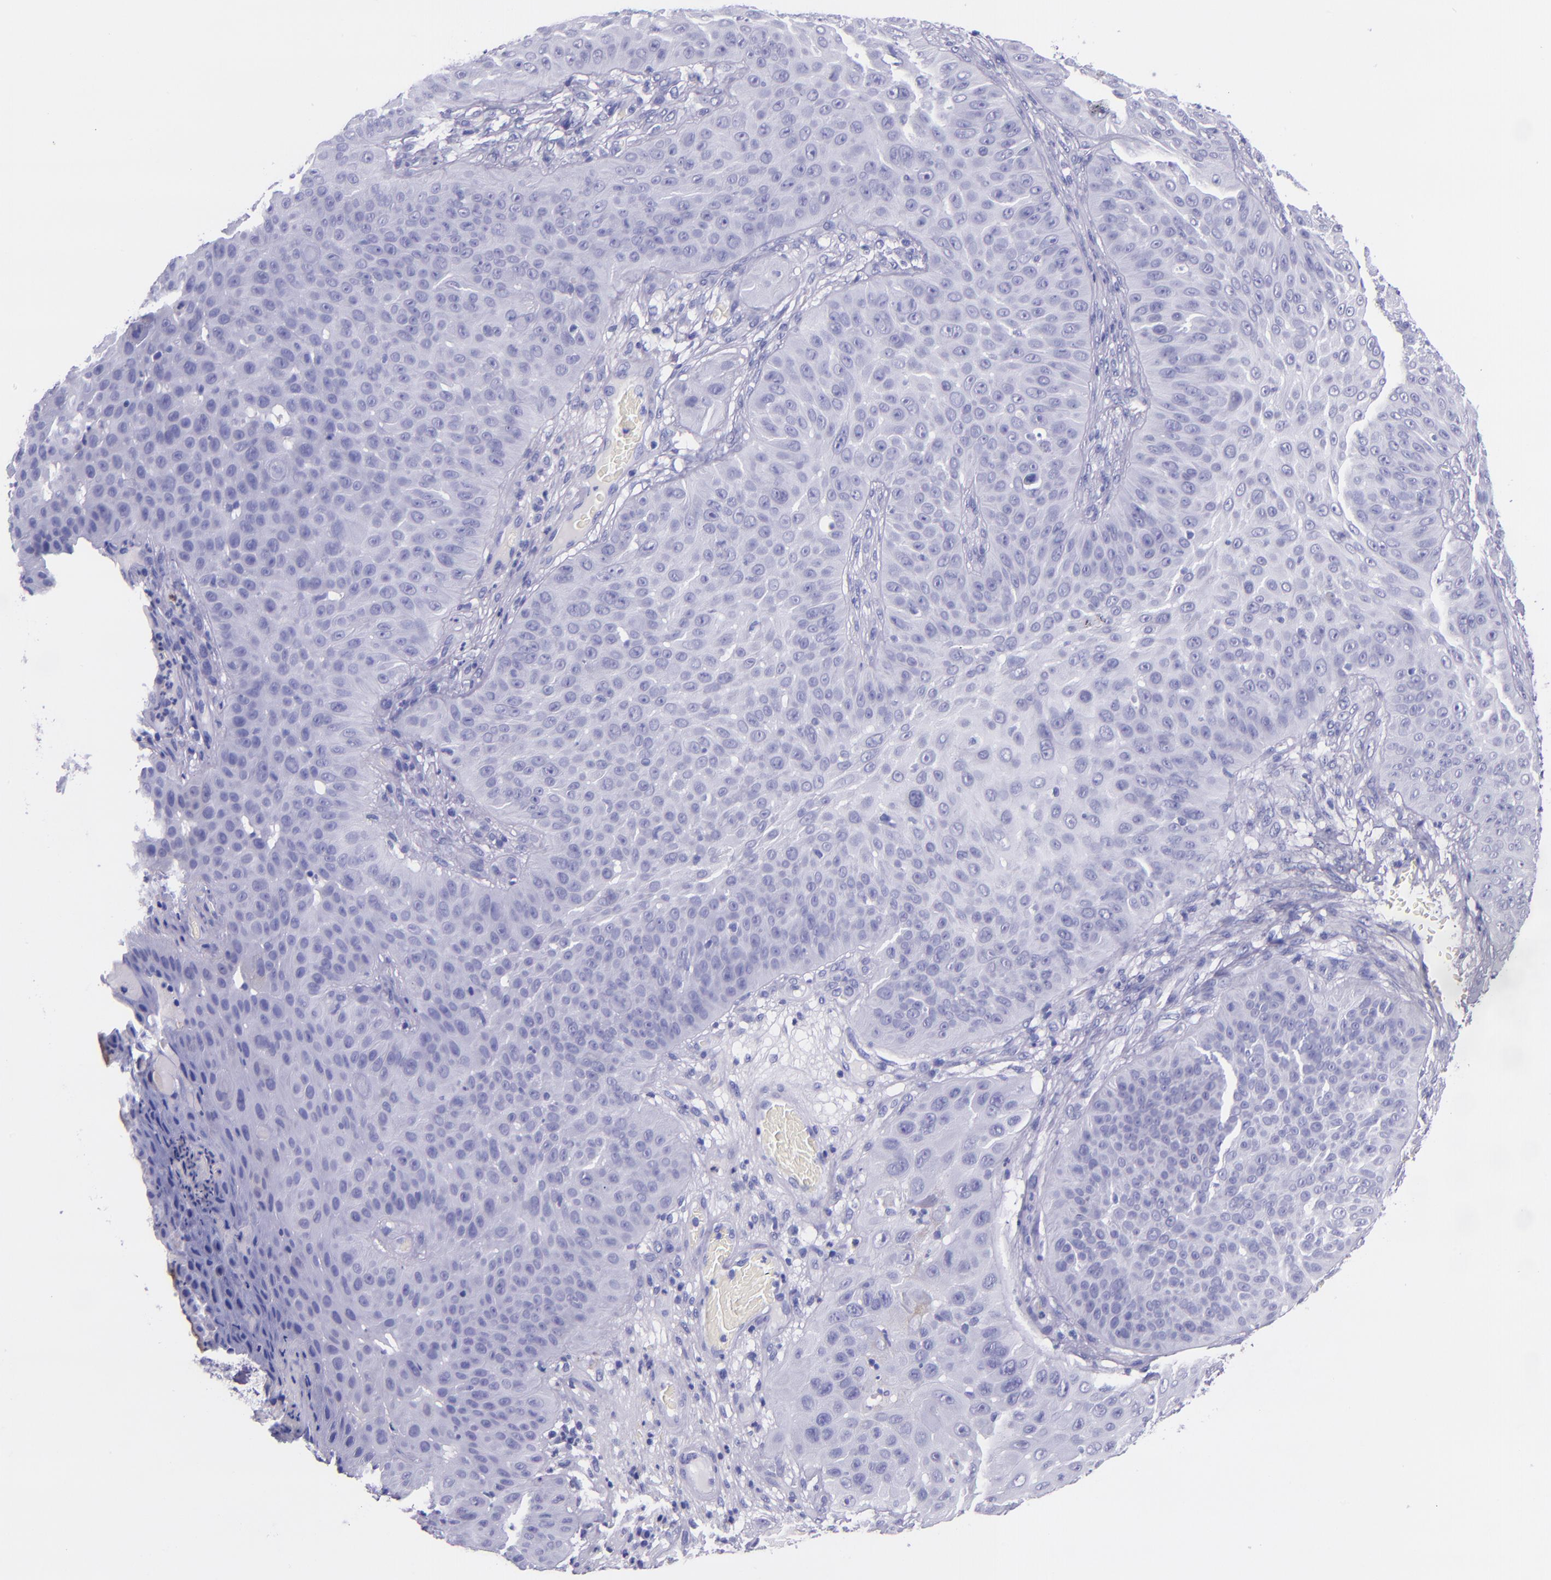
{"staining": {"intensity": "negative", "quantity": "none", "location": "none"}, "tissue": "skin cancer", "cell_type": "Tumor cells", "image_type": "cancer", "snomed": [{"axis": "morphology", "description": "Squamous cell carcinoma, NOS"}, {"axis": "topography", "description": "Skin"}], "caption": "Tumor cells are negative for brown protein staining in skin cancer (squamous cell carcinoma).", "gene": "SLPI", "patient": {"sex": "male", "age": 82}}